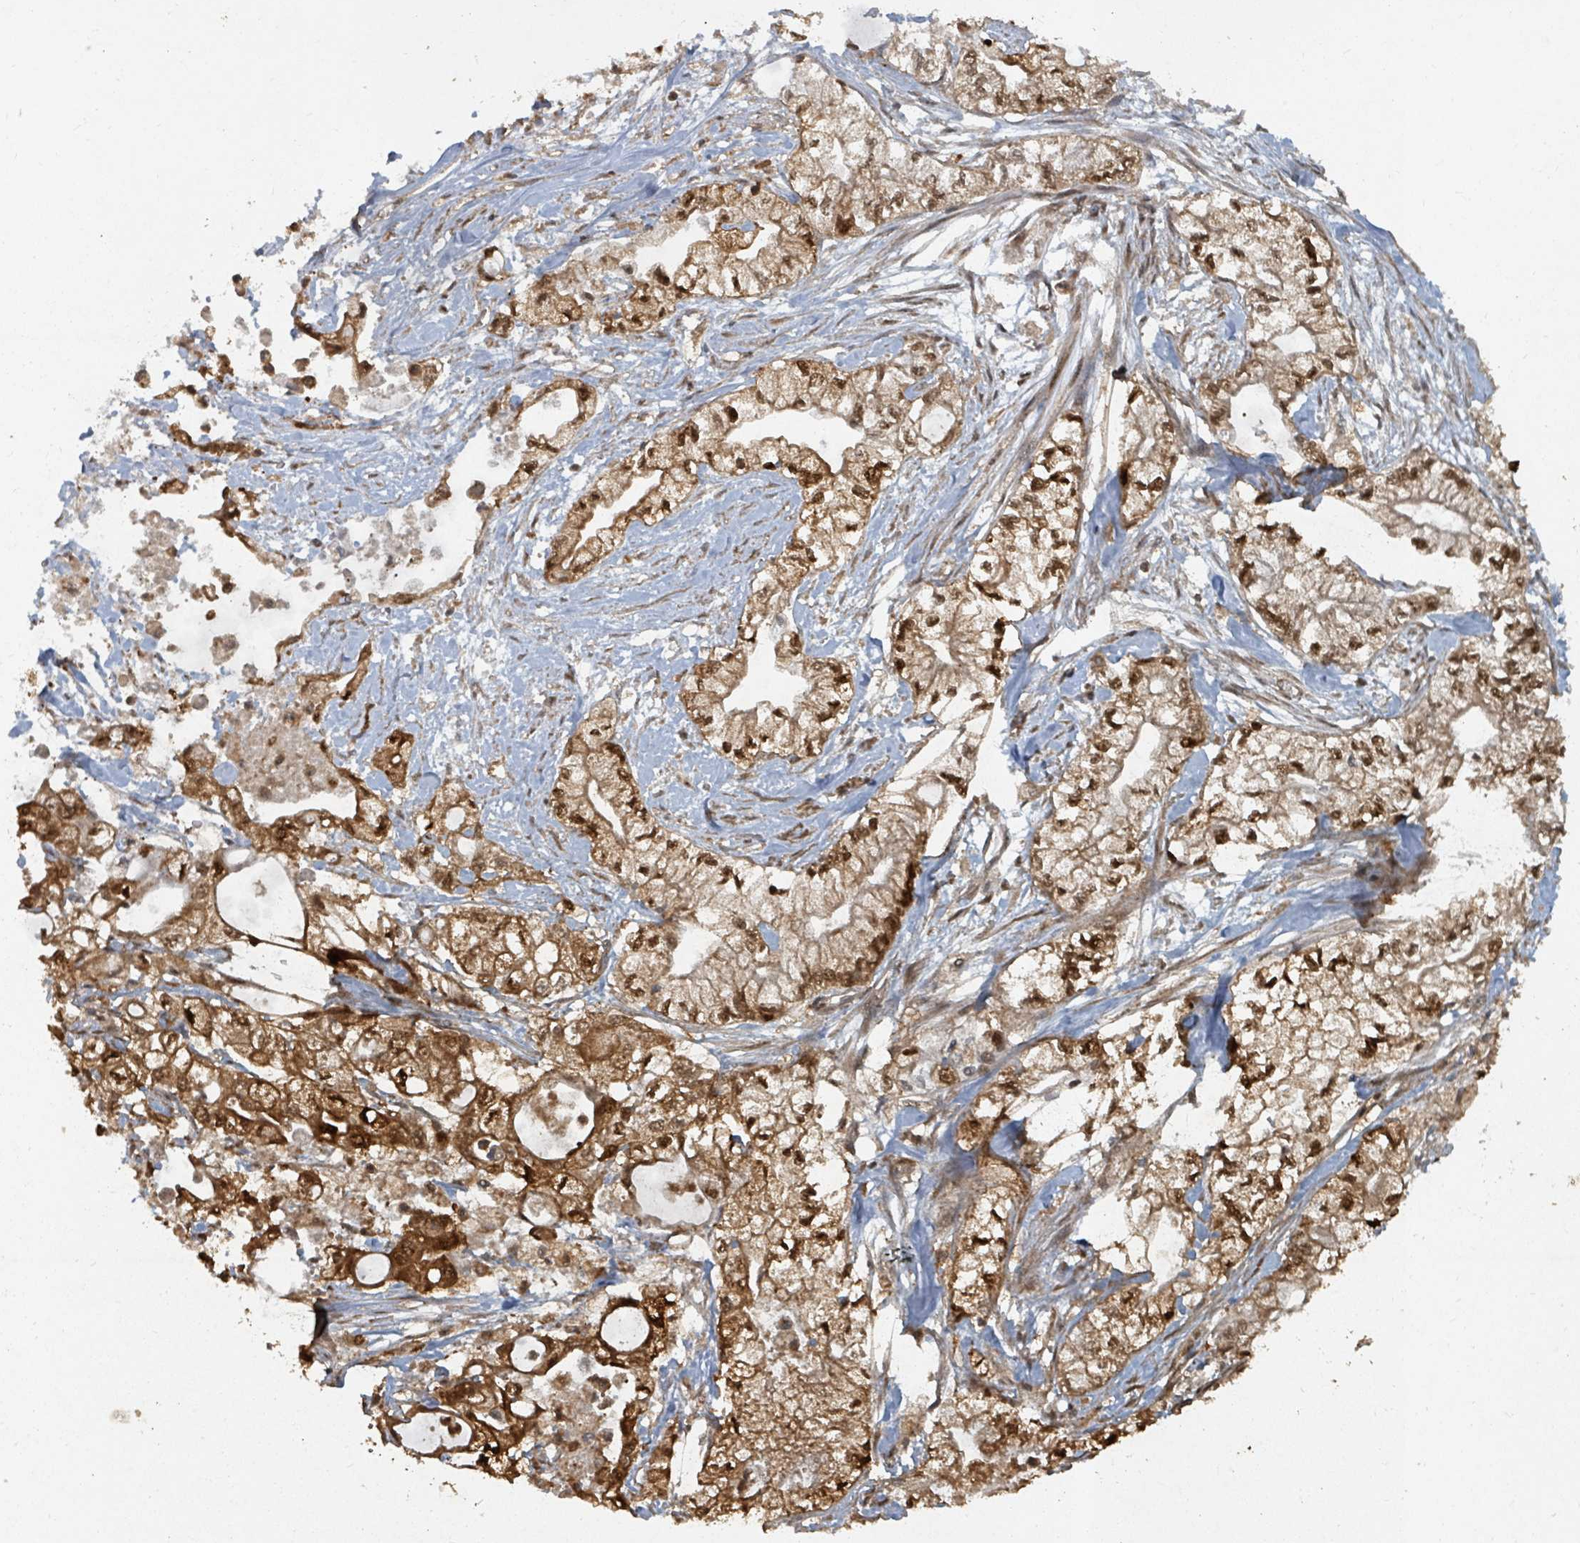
{"staining": {"intensity": "strong", "quantity": ">75%", "location": "cytoplasmic/membranous,nuclear"}, "tissue": "pancreatic cancer", "cell_type": "Tumor cells", "image_type": "cancer", "snomed": [{"axis": "morphology", "description": "Adenocarcinoma, NOS"}, {"axis": "topography", "description": "Pancreas"}], "caption": "Pancreatic cancer (adenocarcinoma) stained with a brown dye demonstrates strong cytoplasmic/membranous and nuclear positive positivity in about >75% of tumor cells.", "gene": "KDM4E", "patient": {"sex": "male", "age": 79}}